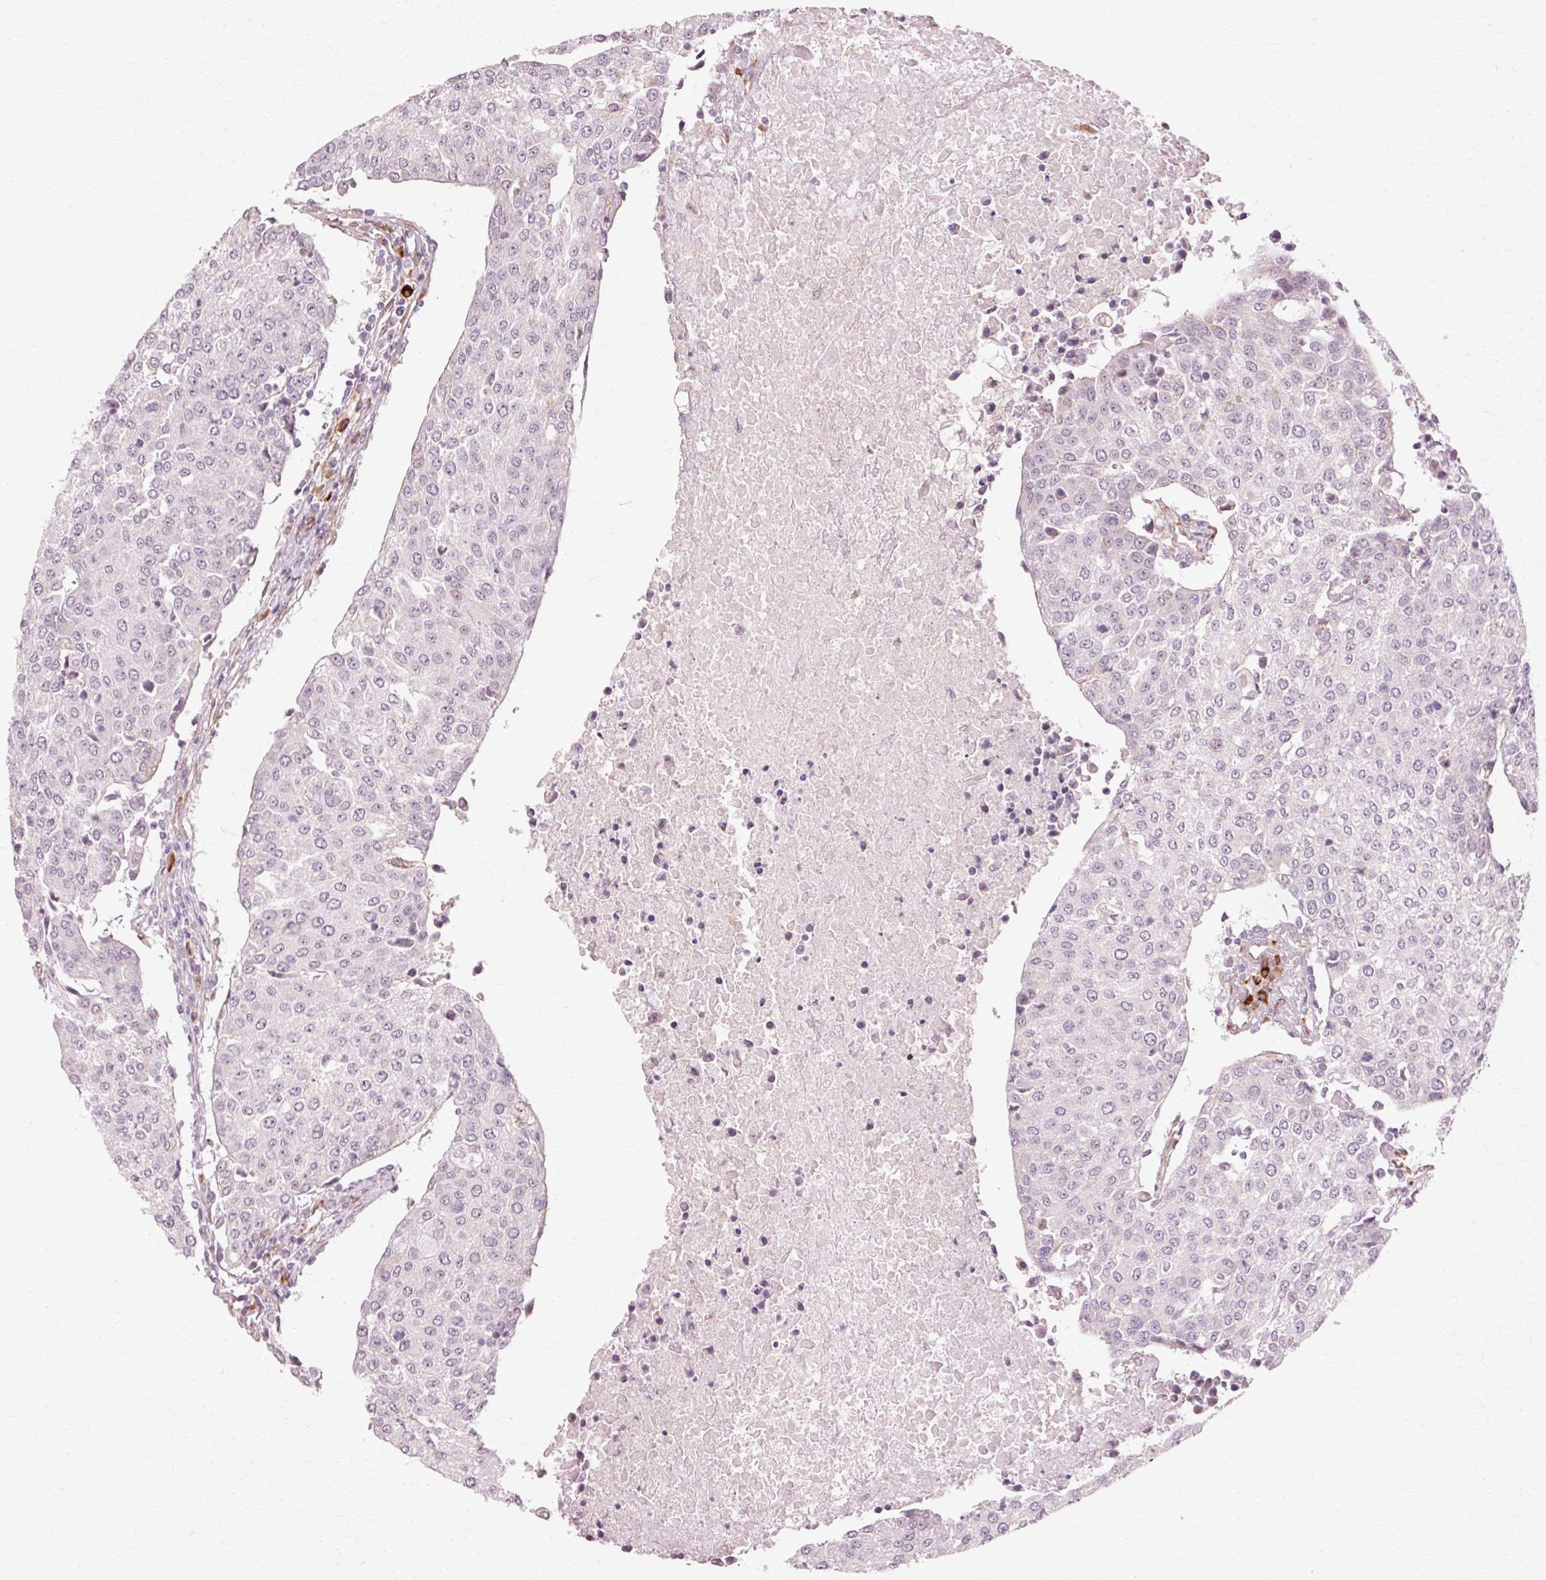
{"staining": {"intensity": "negative", "quantity": "none", "location": "none"}, "tissue": "urothelial cancer", "cell_type": "Tumor cells", "image_type": "cancer", "snomed": [{"axis": "morphology", "description": "Urothelial carcinoma, High grade"}, {"axis": "topography", "description": "Urinary bladder"}], "caption": "Tumor cells are negative for protein expression in human urothelial cancer.", "gene": "RGPD5", "patient": {"sex": "female", "age": 85}}